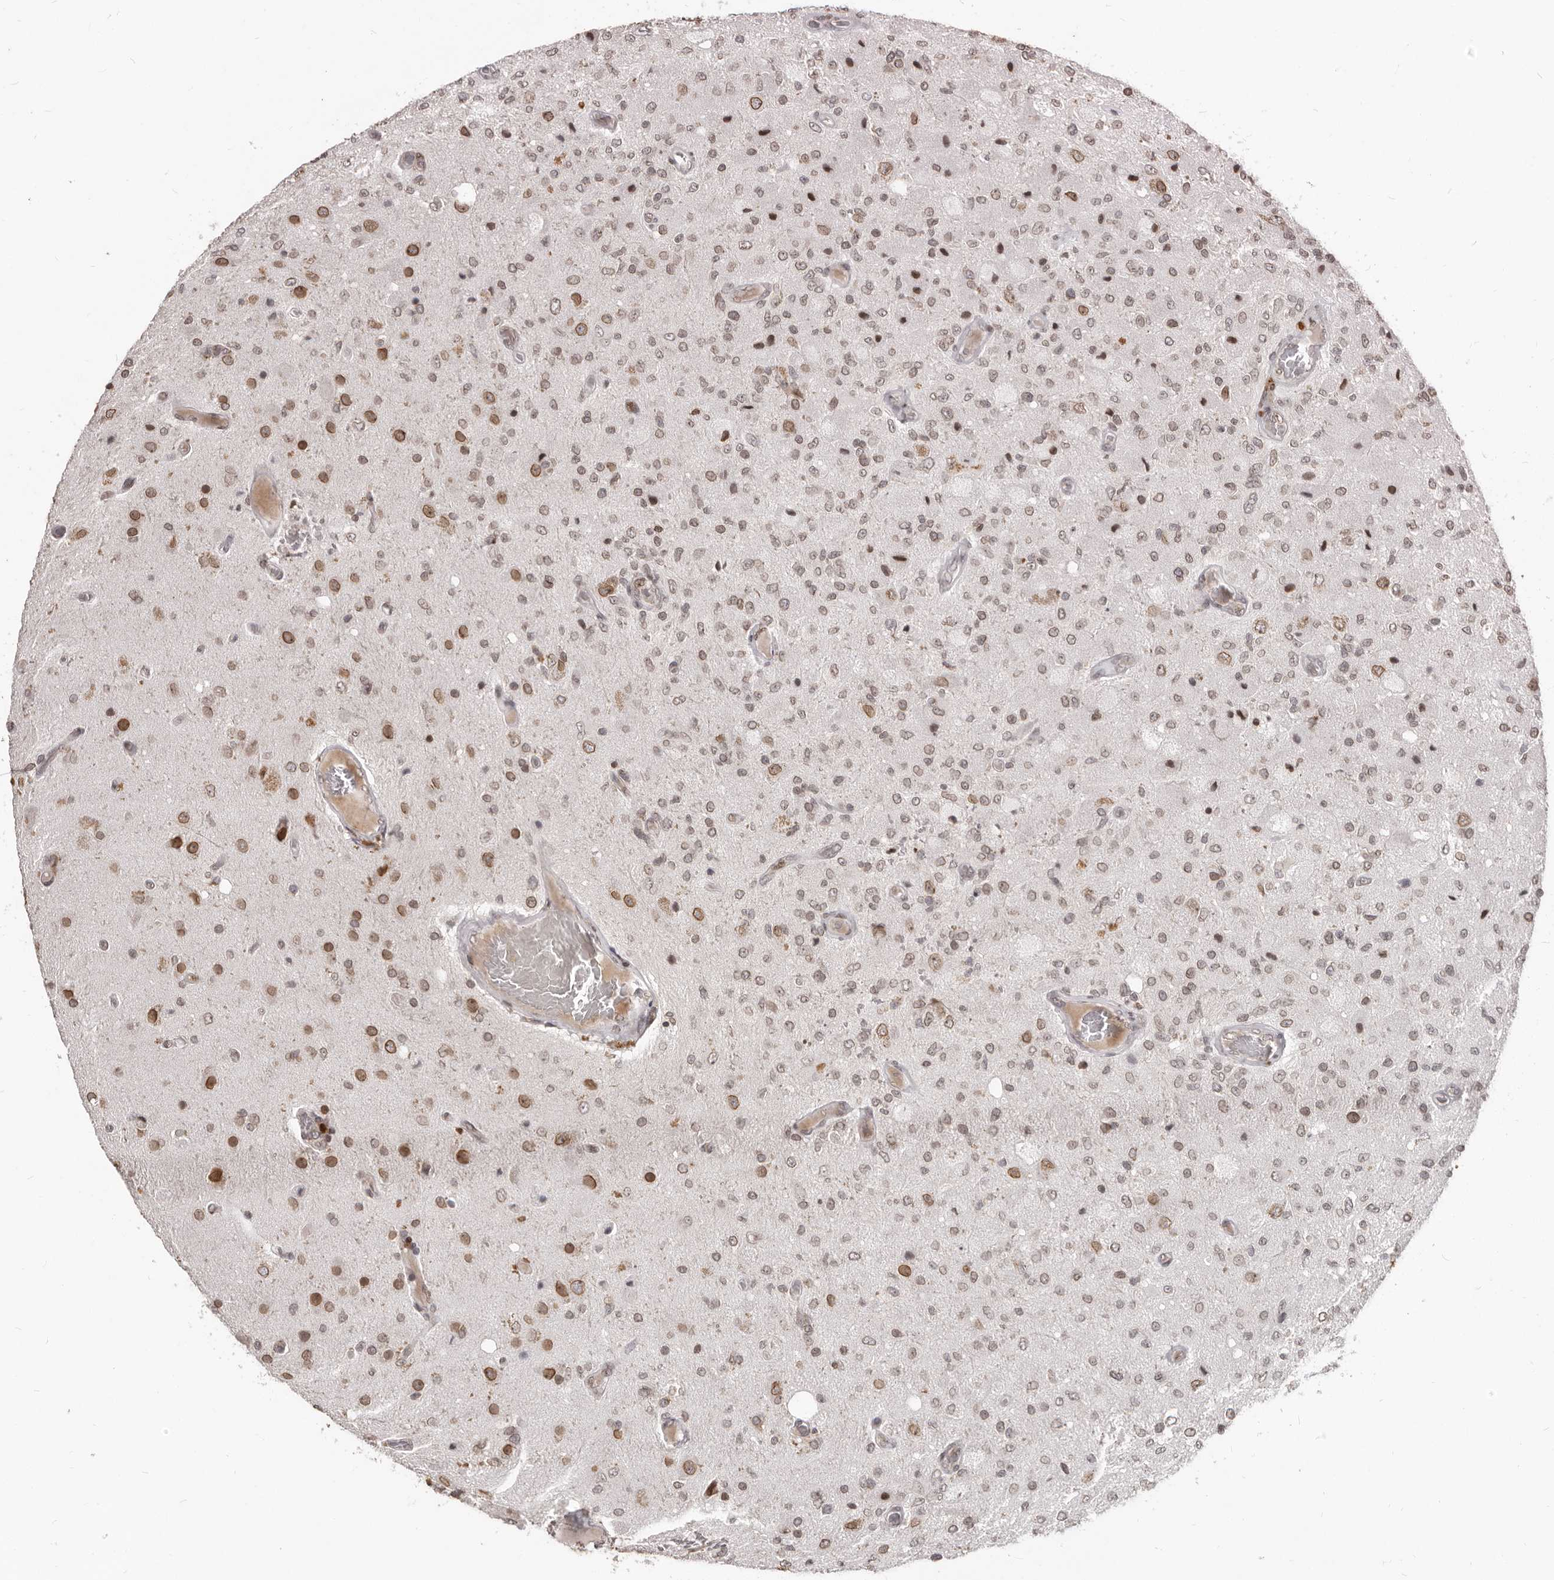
{"staining": {"intensity": "moderate", "quantity": "<25%", "location": "cytoplasmic/membranous,nuclear"}, "tissue": "glioma", "cell_type": "Tumor cells", "image_type": "cancer", "snomed": [{"axis": "morphology", "description": "Normal tissue, NOS"}, {"axis": "morphology", "description": "Glioma, malignant, High grade"}, {"axis": "topography", "description": "Cerebral cortex"}], "caption": "Moderate cytoplasmic/membranous and nuclear expression for a protein is appreciated in approximately <25% of tumor cells of malignant glioma (high-grade) using immunohistochemistry.", "gene": "NUP153", "patient": {"sex": "male", "age": 77}}